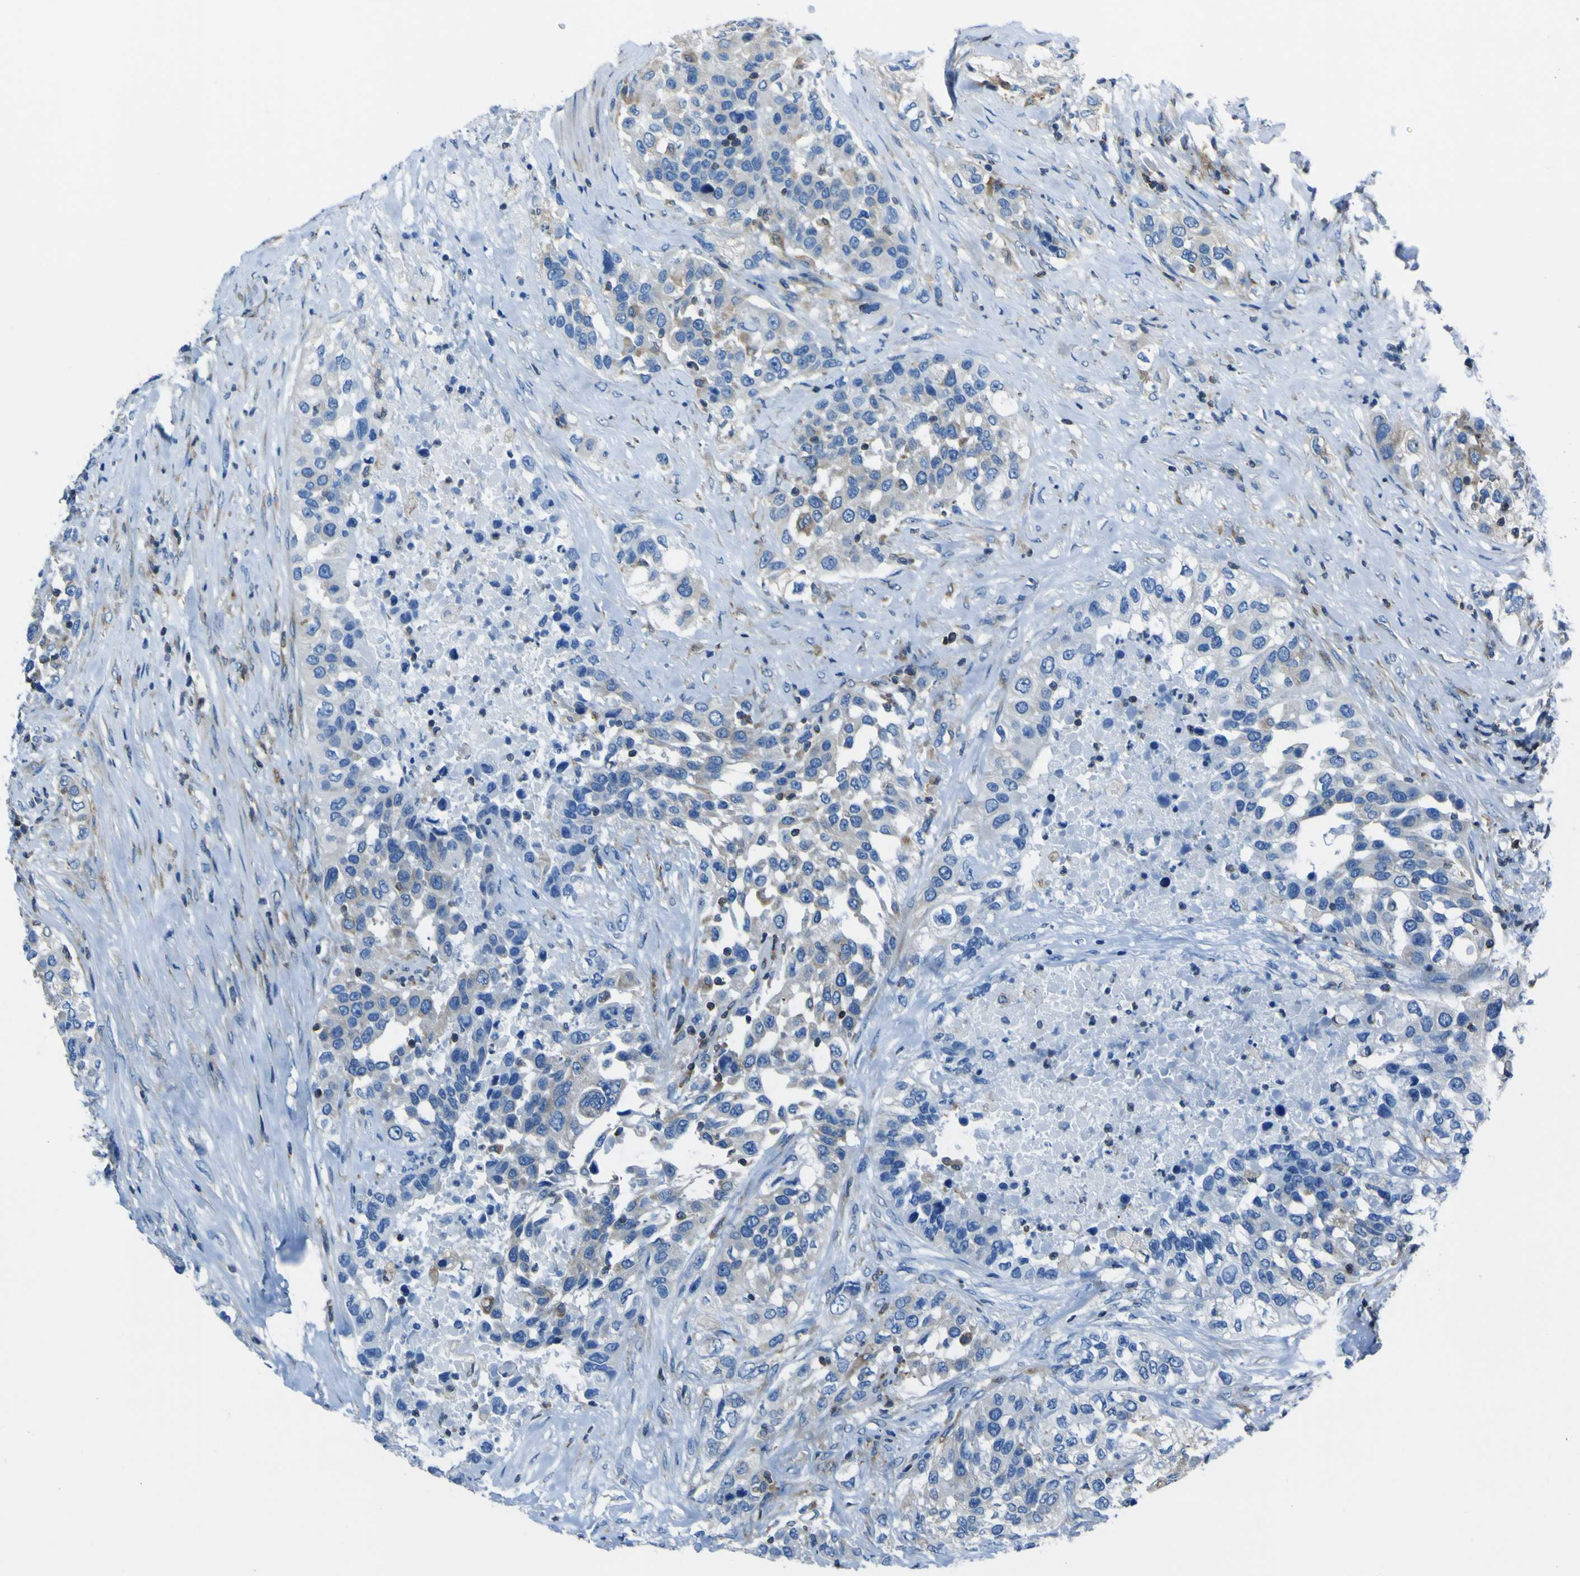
{"staining": {"intensity": "moderate", "quantity": "<25%", "location": "cytoplasmic/membranous"}, "tissue": "urothelial cancer", "cell_type": "Tumor cells", "image_type": "cancer", "snomed": [{"axis": "morphology", "description": "Urothelial carcinoma, High grade"}, {"axis": "topography", "description": "Urinary bladder"}], "caption": "A histopathology image showing moderate cytoplasmic/membranous expression in about <25% of tumor cells in urothelial cancer, as visualized by brown immunohistochemical staining.", "gene": "STIM1", "patient": {"sex": "female", "age": 80}}